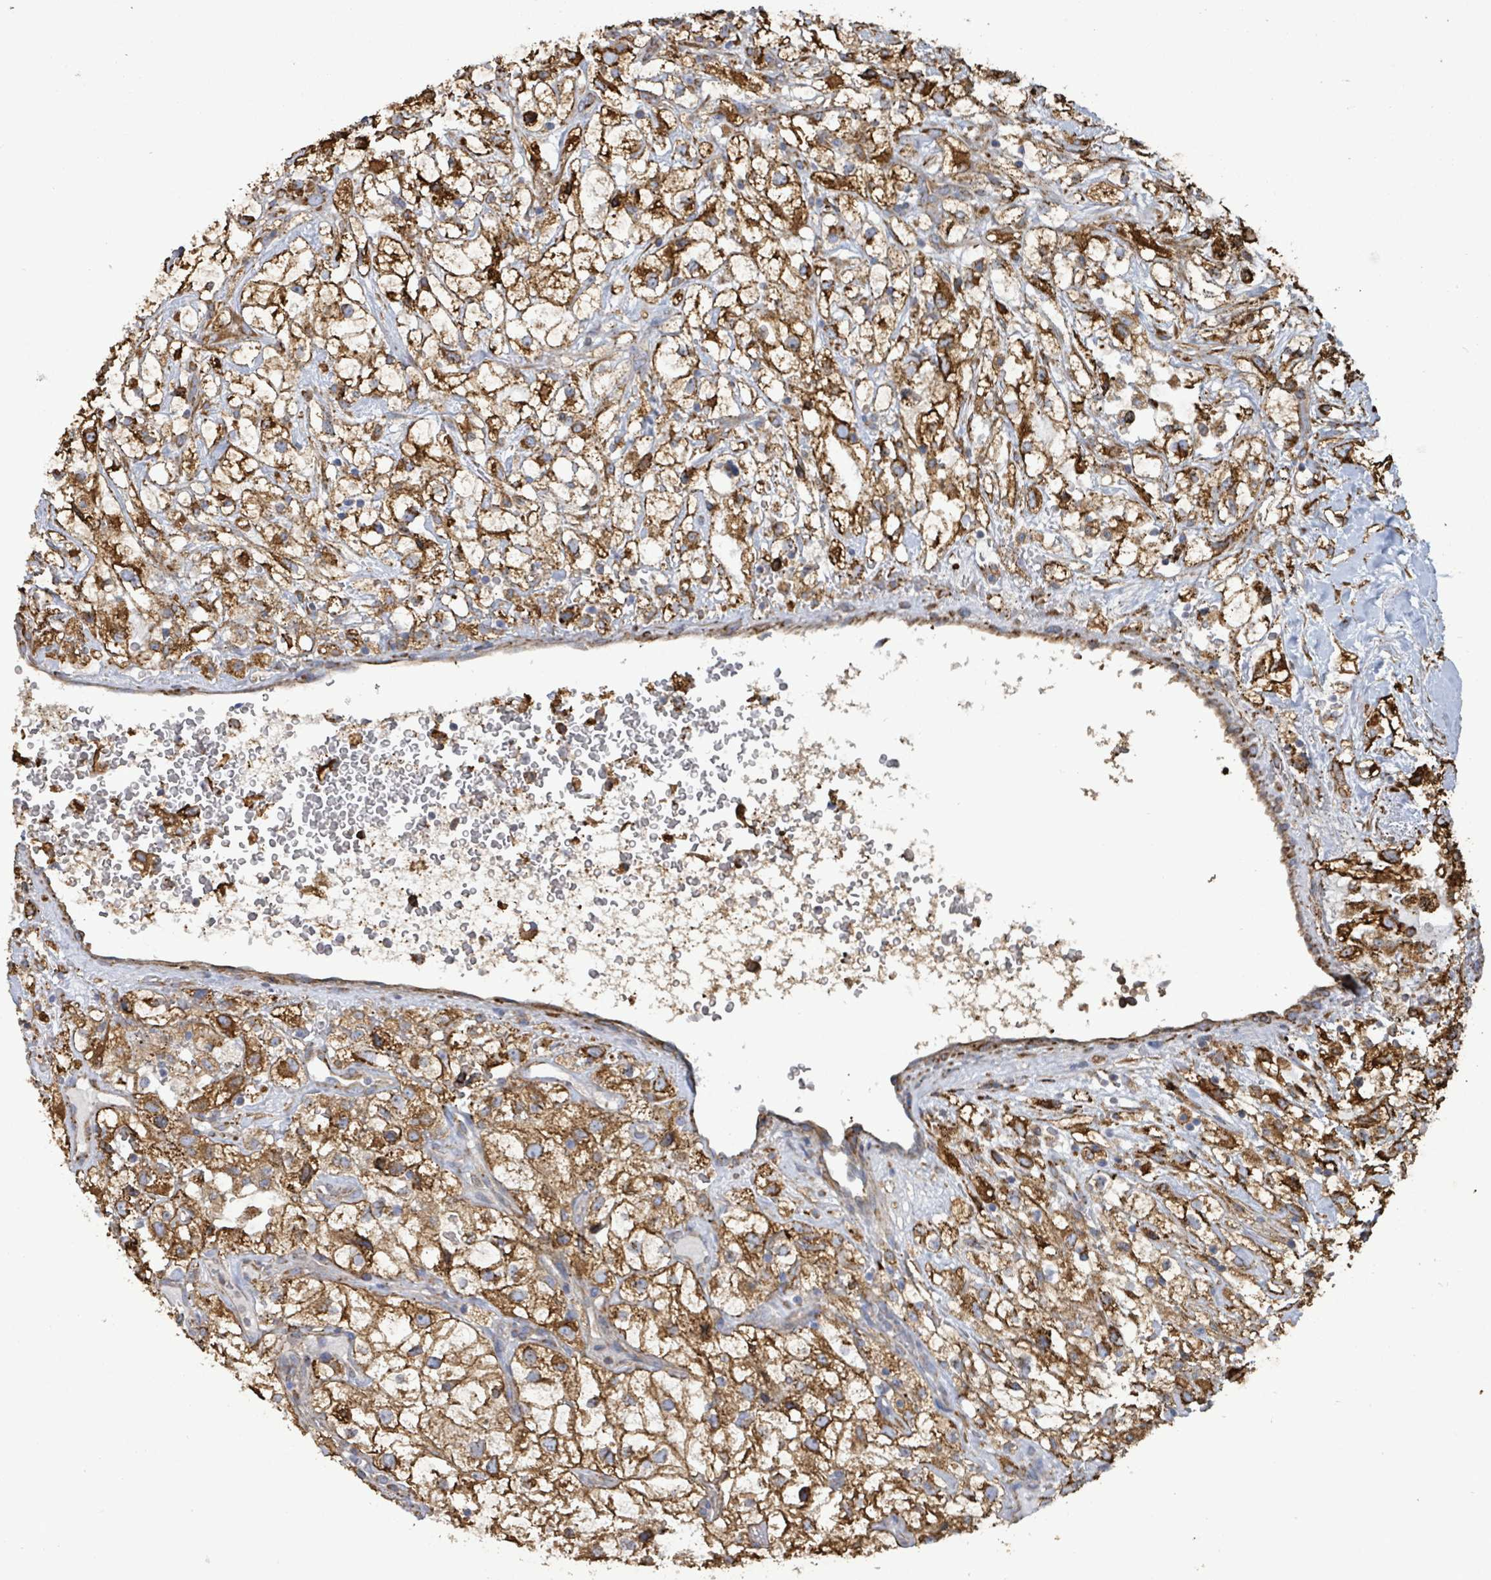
{"staining": {"intensity": "strong", "quantity": ">75%", "location": "cytoplasmic/membranous"}, "tissue": "renal cancer", "cell_type": "Tumor cells", "image_type": "cancer", "snomed": [{"axis": "morphology", "description": "Adenocarcinoma, NOS"}, {"axis": "topography", "description": "Kidney"}], "caption": "Adenocarcinoma (renal) stained for a protein demonstrates strong cytoplasmic/membranous positivity in tumor cells.", "gene": "RFPL4A", "patient": {"sex": "male", "age": 59}}